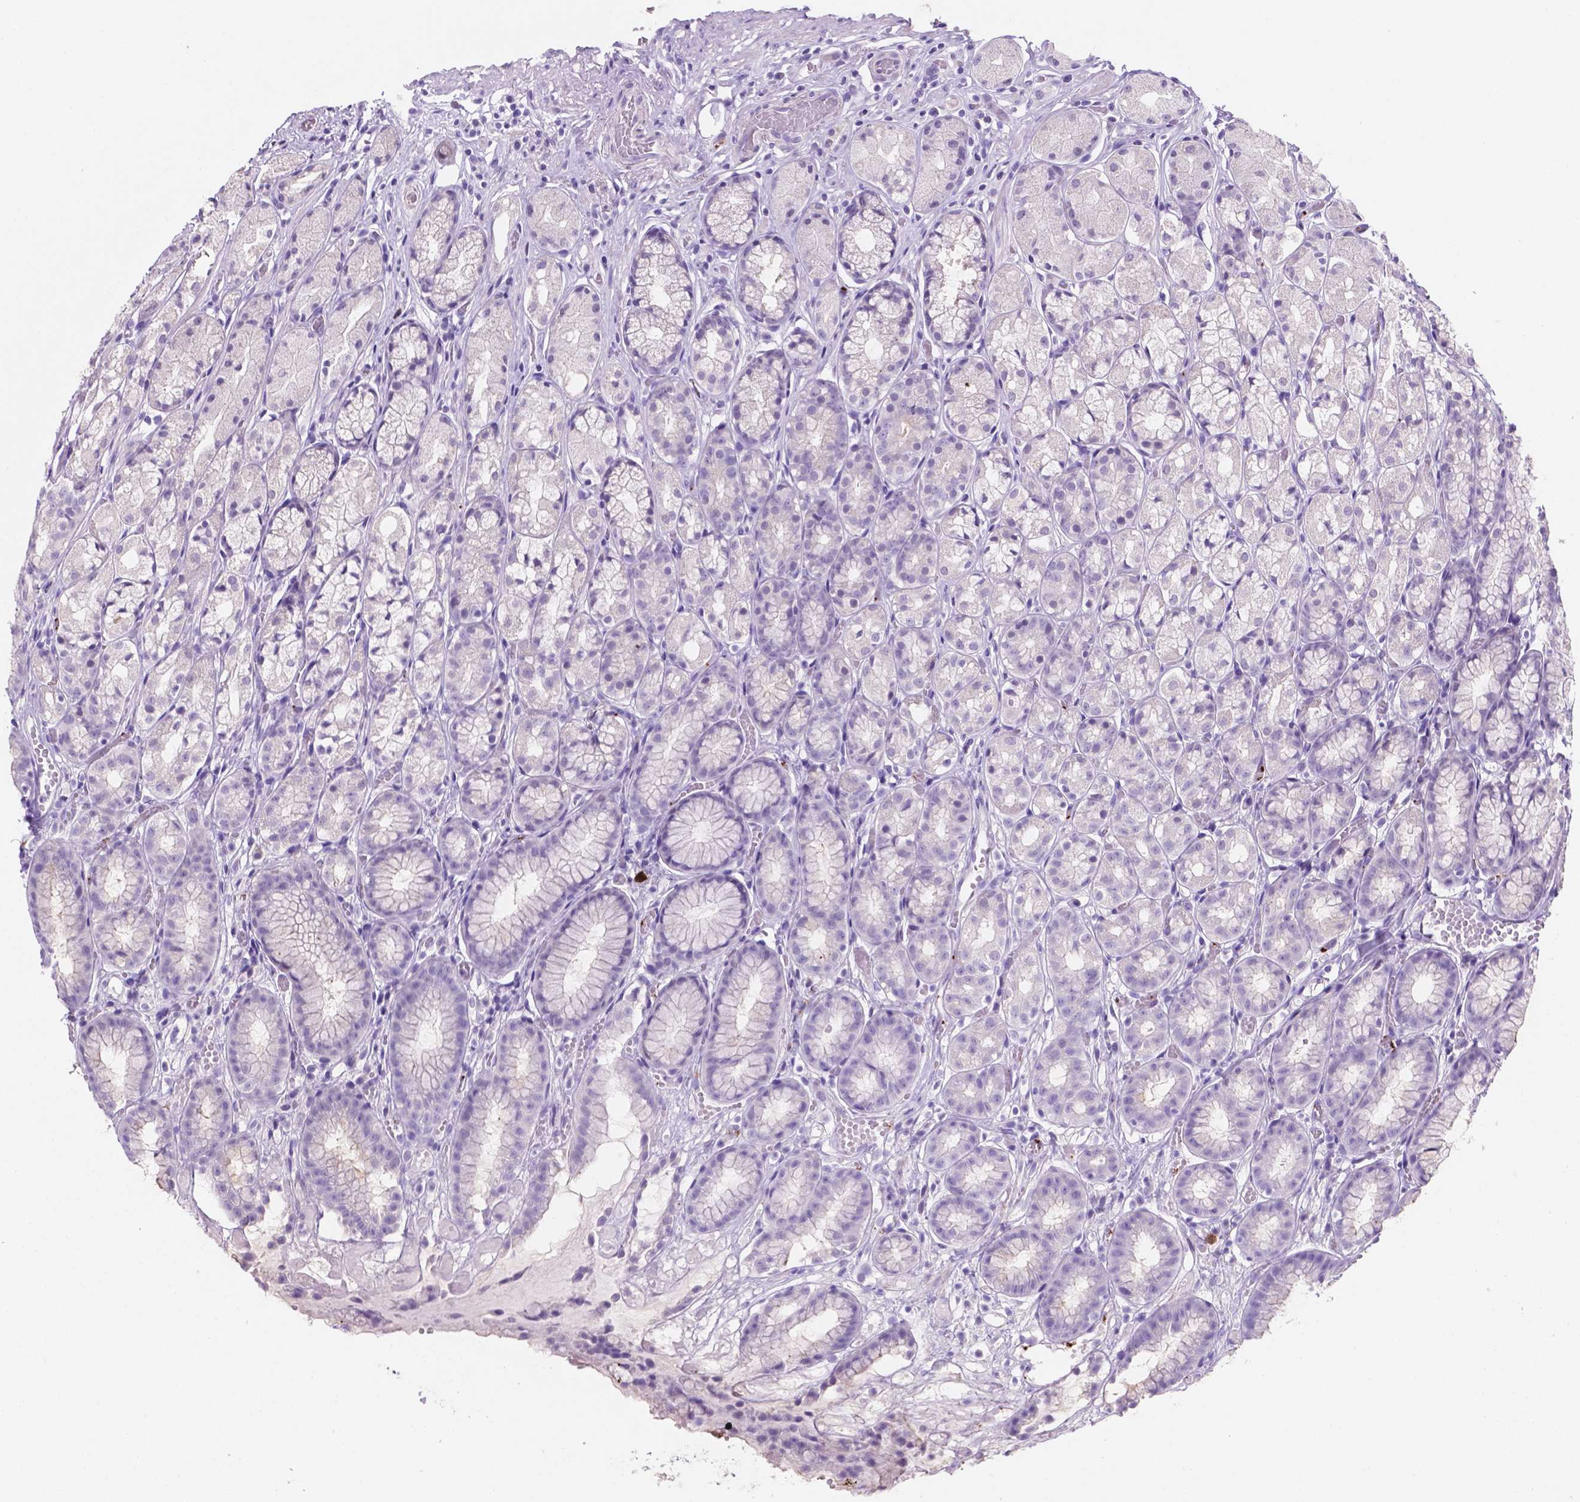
{"staining": {"intensity": "negative", "quantity": "none", "location": "none"}, "tissue": "stomach", "cell_type": "Glandular cells", "image_type": "normal", "snomed": [{"axis": "morphology", "description": "Normal tissue, NOS"}, {"axis": "topography", "description": "Stomach"}], "caption": "Glandular cells are negative for protein expression in benign human stomach. (DAB (3,3'-diaminobenzidine) immunohistochemistry with hematoxylin counter stain).", "gene": "EBLN2", "patient": {"sex": "male", "age": 70}}